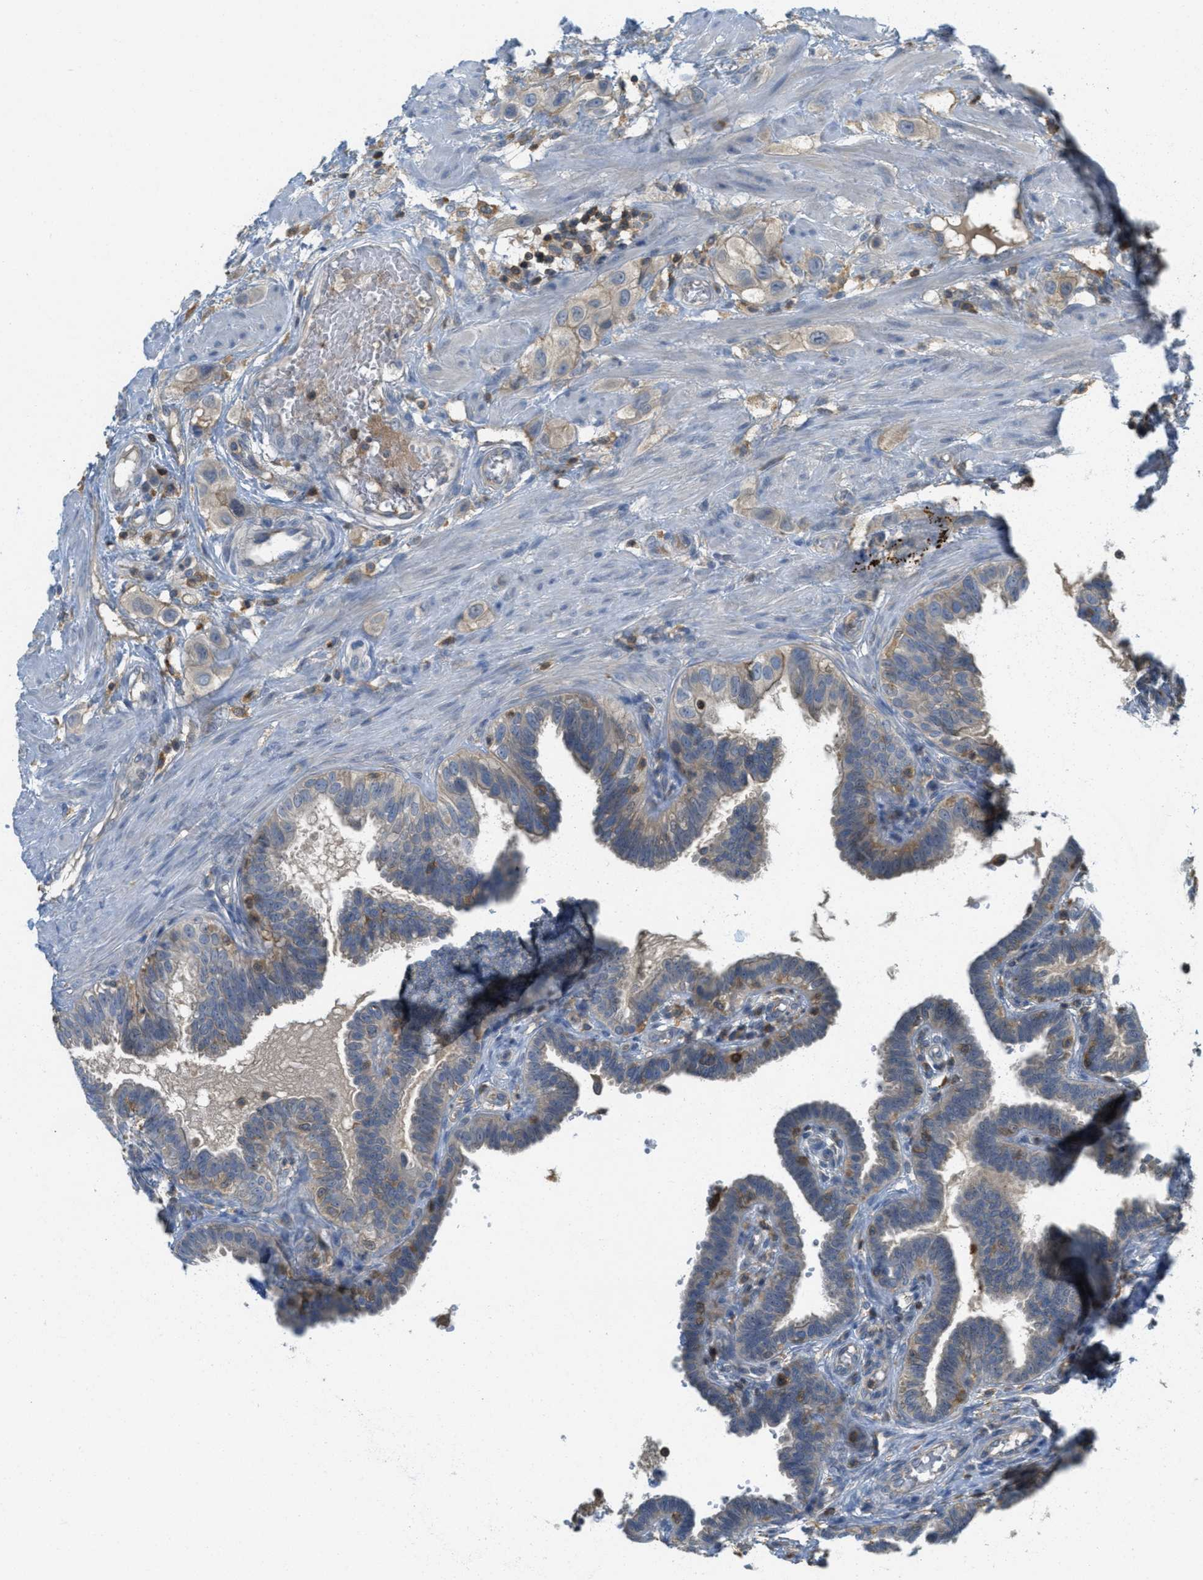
{"staining": {"intensity": "weak", "quantity": "<25%", "location": "cytoplasmic/membranous"}, "tissue": "fallopian tube", "cell_type": "Glandular cells", "image_type": "normal", "snomed": [{"axis": "morphology", "description": "Normal tissue, NOS"}, {"axis": "topography", "description": "Fallopian tube"}, {"axis": "topography", "description": "Placenta"}], "caption": "Immunohistochemistry (IHC) micrograph of unremarkable human fallopian tube stained for a protein (brown), which exhibits no positivity in glandular cells. (Immunohistochemistry, brightfield microscopy, high magnification).", "gene": "GRIK2", "patient": {"sex": "female", "age": 34}}